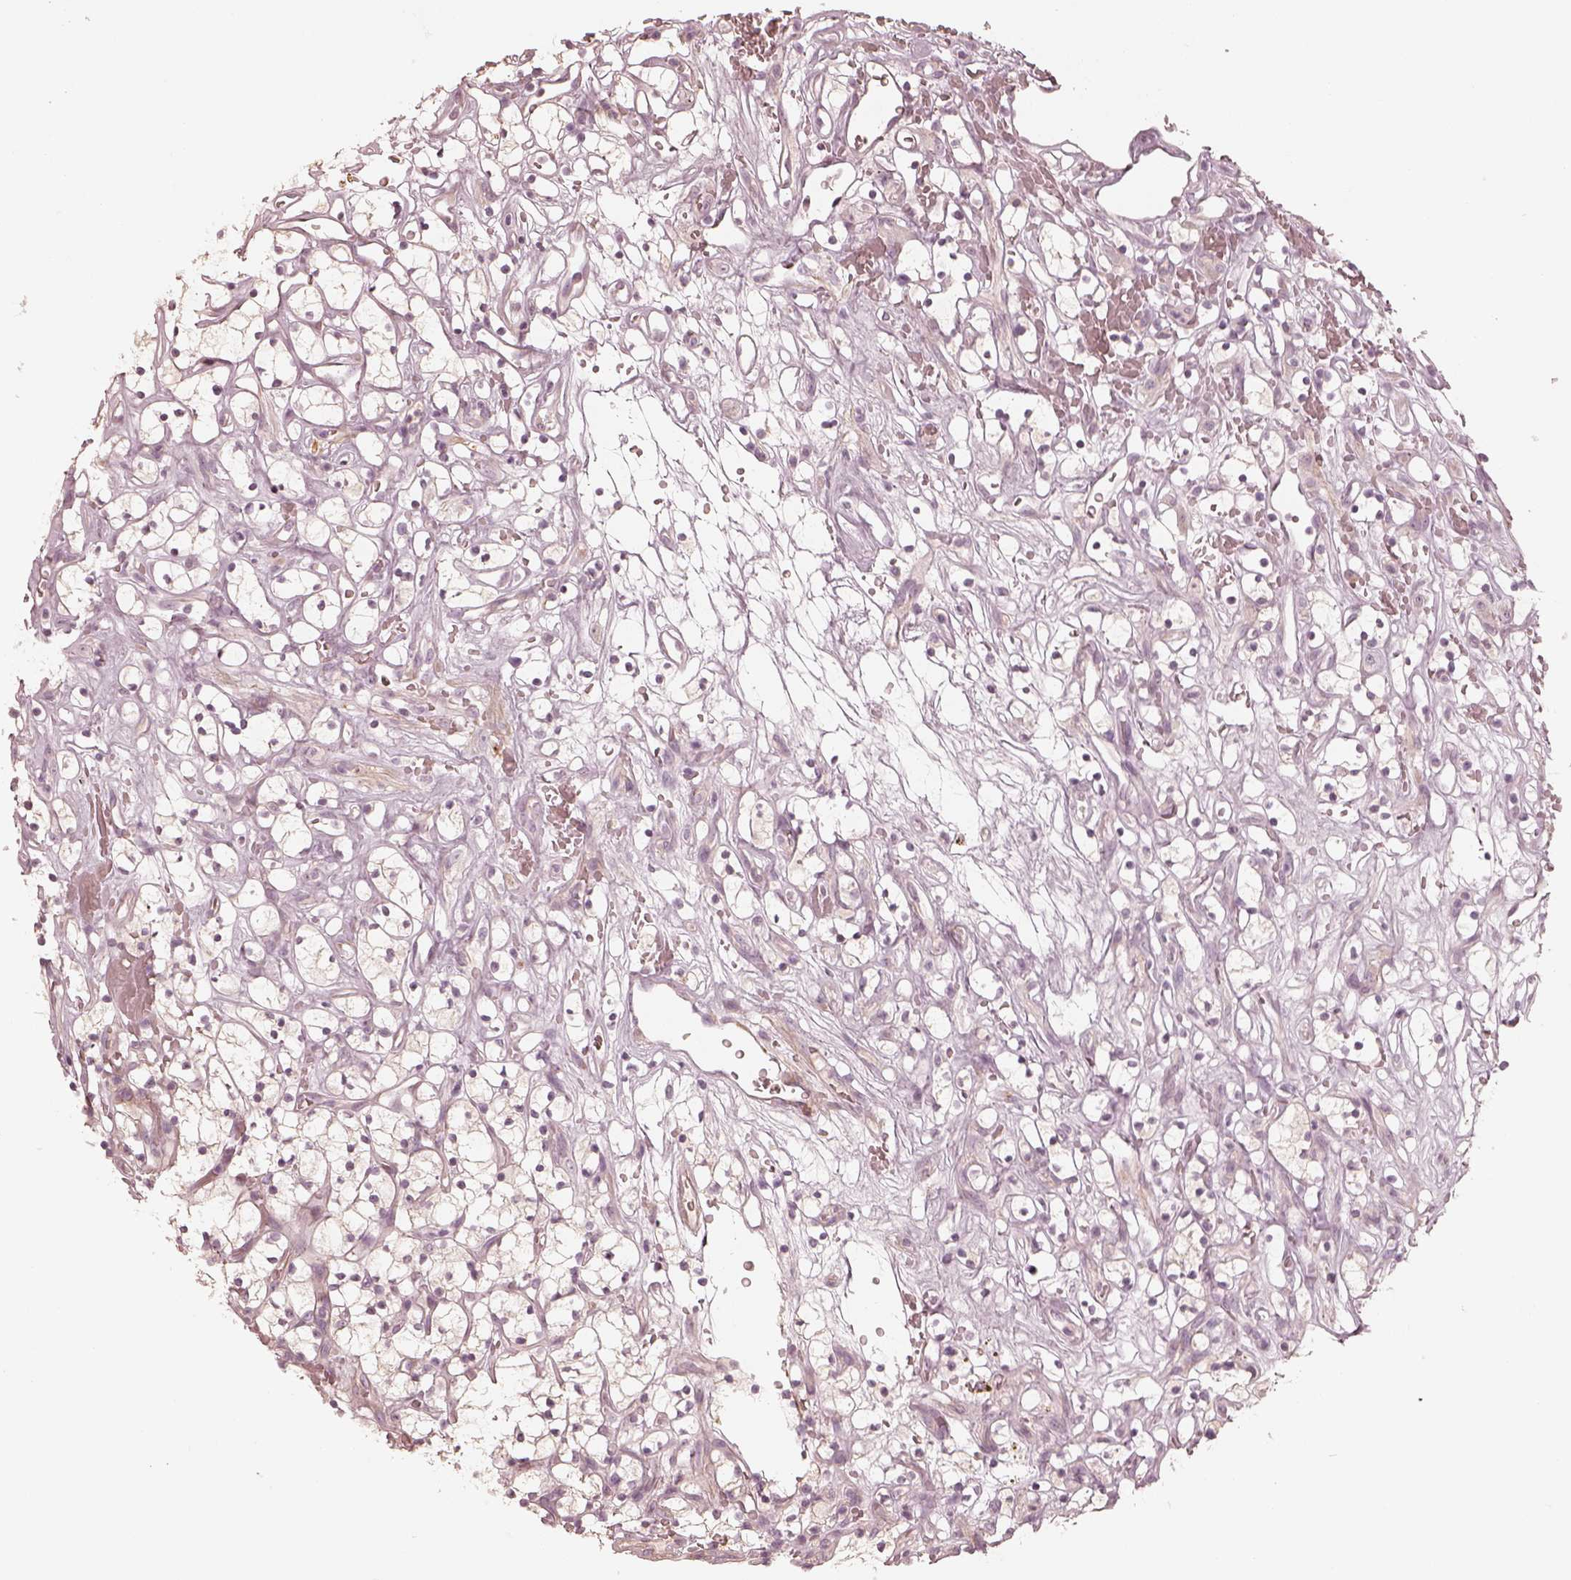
{"staining": {"intensity": "negative", "quantity": "none", "location": "none"}, "tissue": "renal cancer", "cell_type": "Tumor cells", "image_type": "cancer", "snomed": [{"axis": "morphology", "description": "Adenocarcinoma, NOS"}, {"axis": "topography", "description": "Kidney"}], "caption": "Human renal cancer (adenocarcinoma) stained for a protein using immunohistochemistry (IHC) demonstrates no positivity in tumor cells.", "gene": "KCNJ9", "patient": {"sex": "female", "age": 64}}